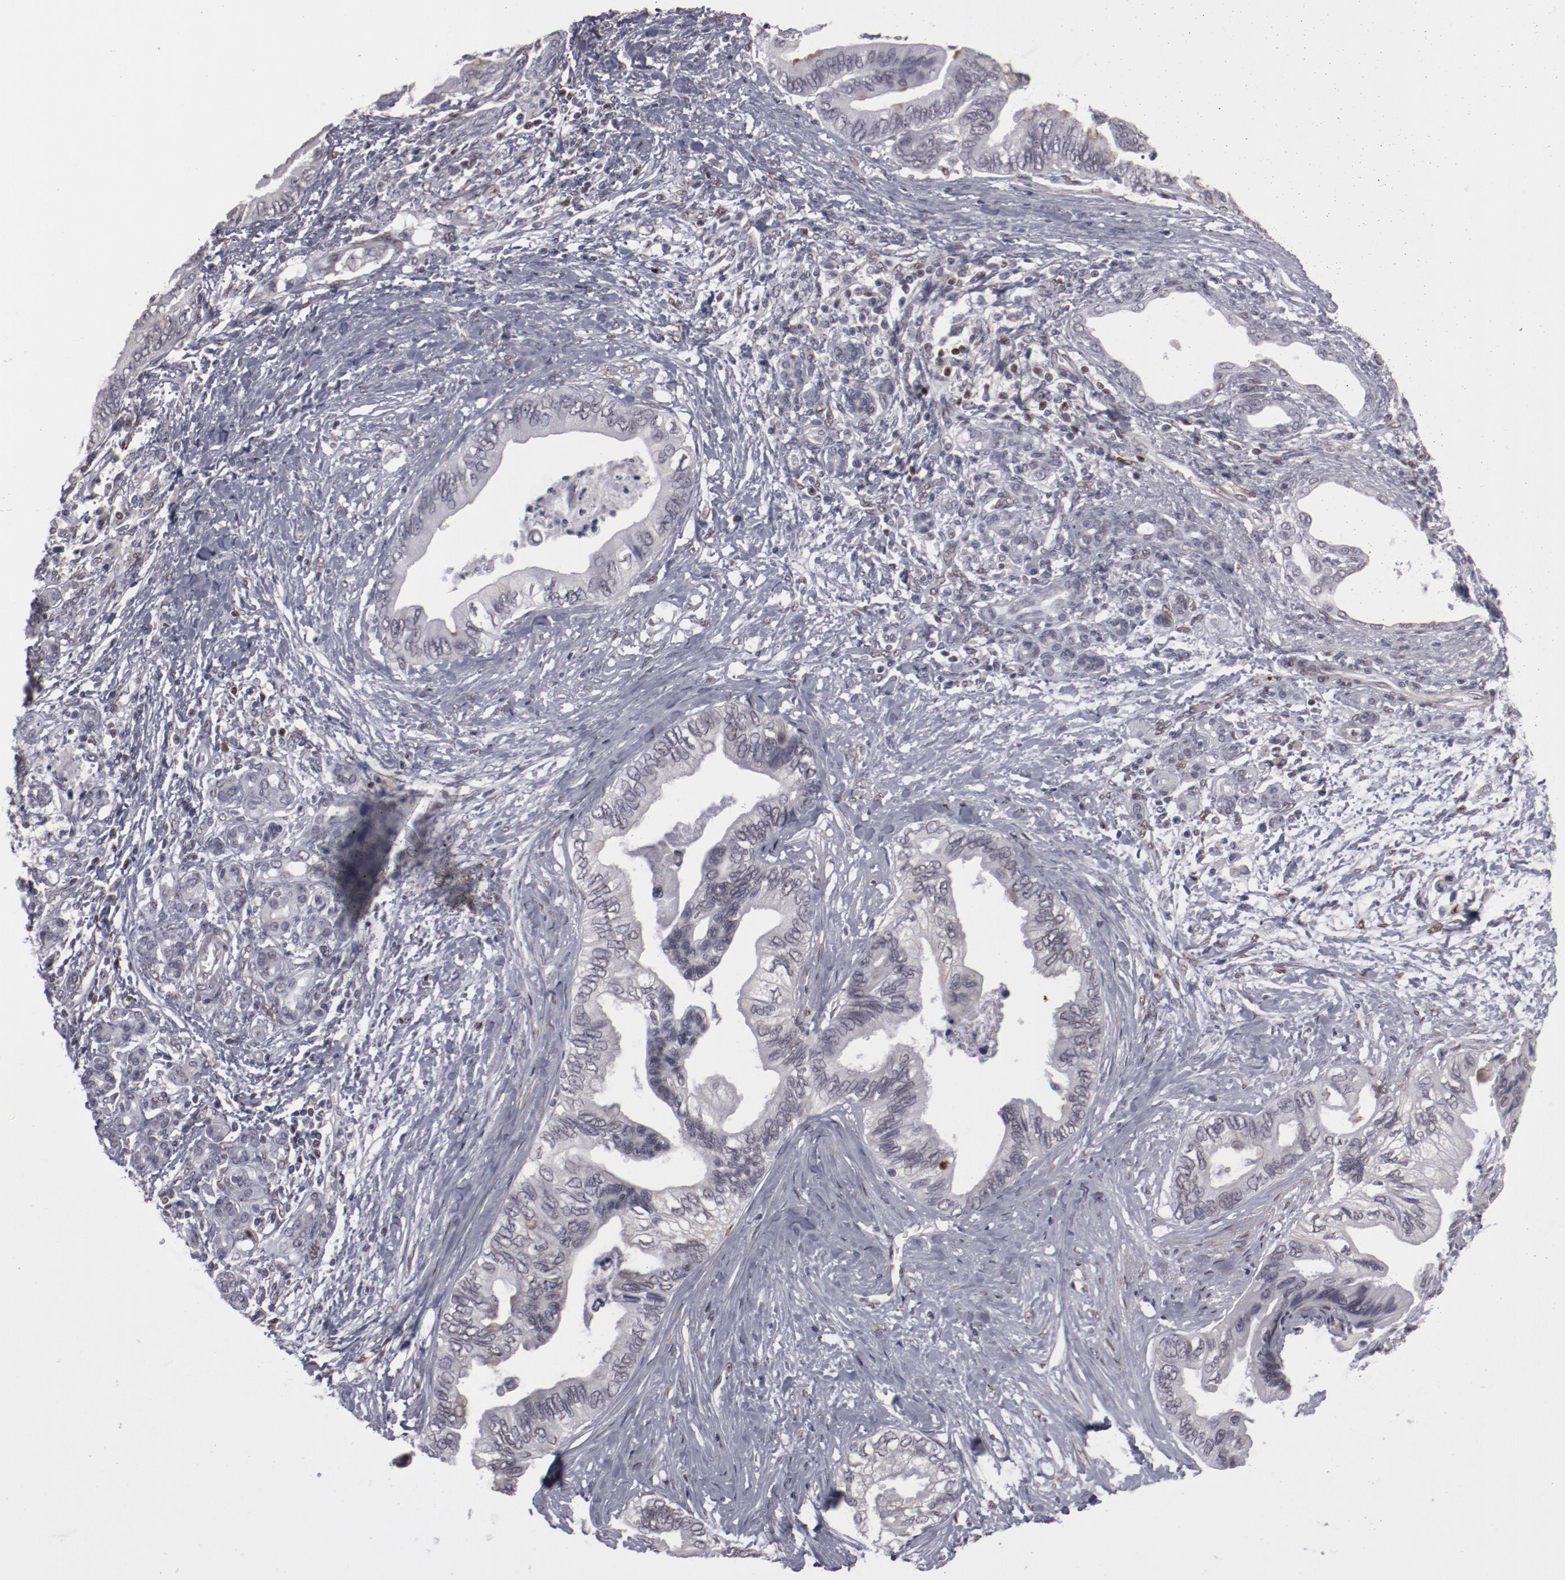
{"staining": {"intensity": "negative", "quantity": "none", "location": "none"}, "tissue": "pancreatic cancer", "cell_type": "Tumor cells", "image_type": "cancer", "snomed": [{"axis": "morphology", "description": "Adenocarcinoma, NOS"}, {"axis": "topography", "description": "Pancreas"}], "caption": "Immunohistochemistry photomicrograph of neoplastic tissue: human pancreatic adenocarcinoma stained with DAB (3,3'-diaminobenzidine) shows no significant protein expression in tumor cells.", "gene": "LEF1", "patient": {"sex": "female", "age": 66}}